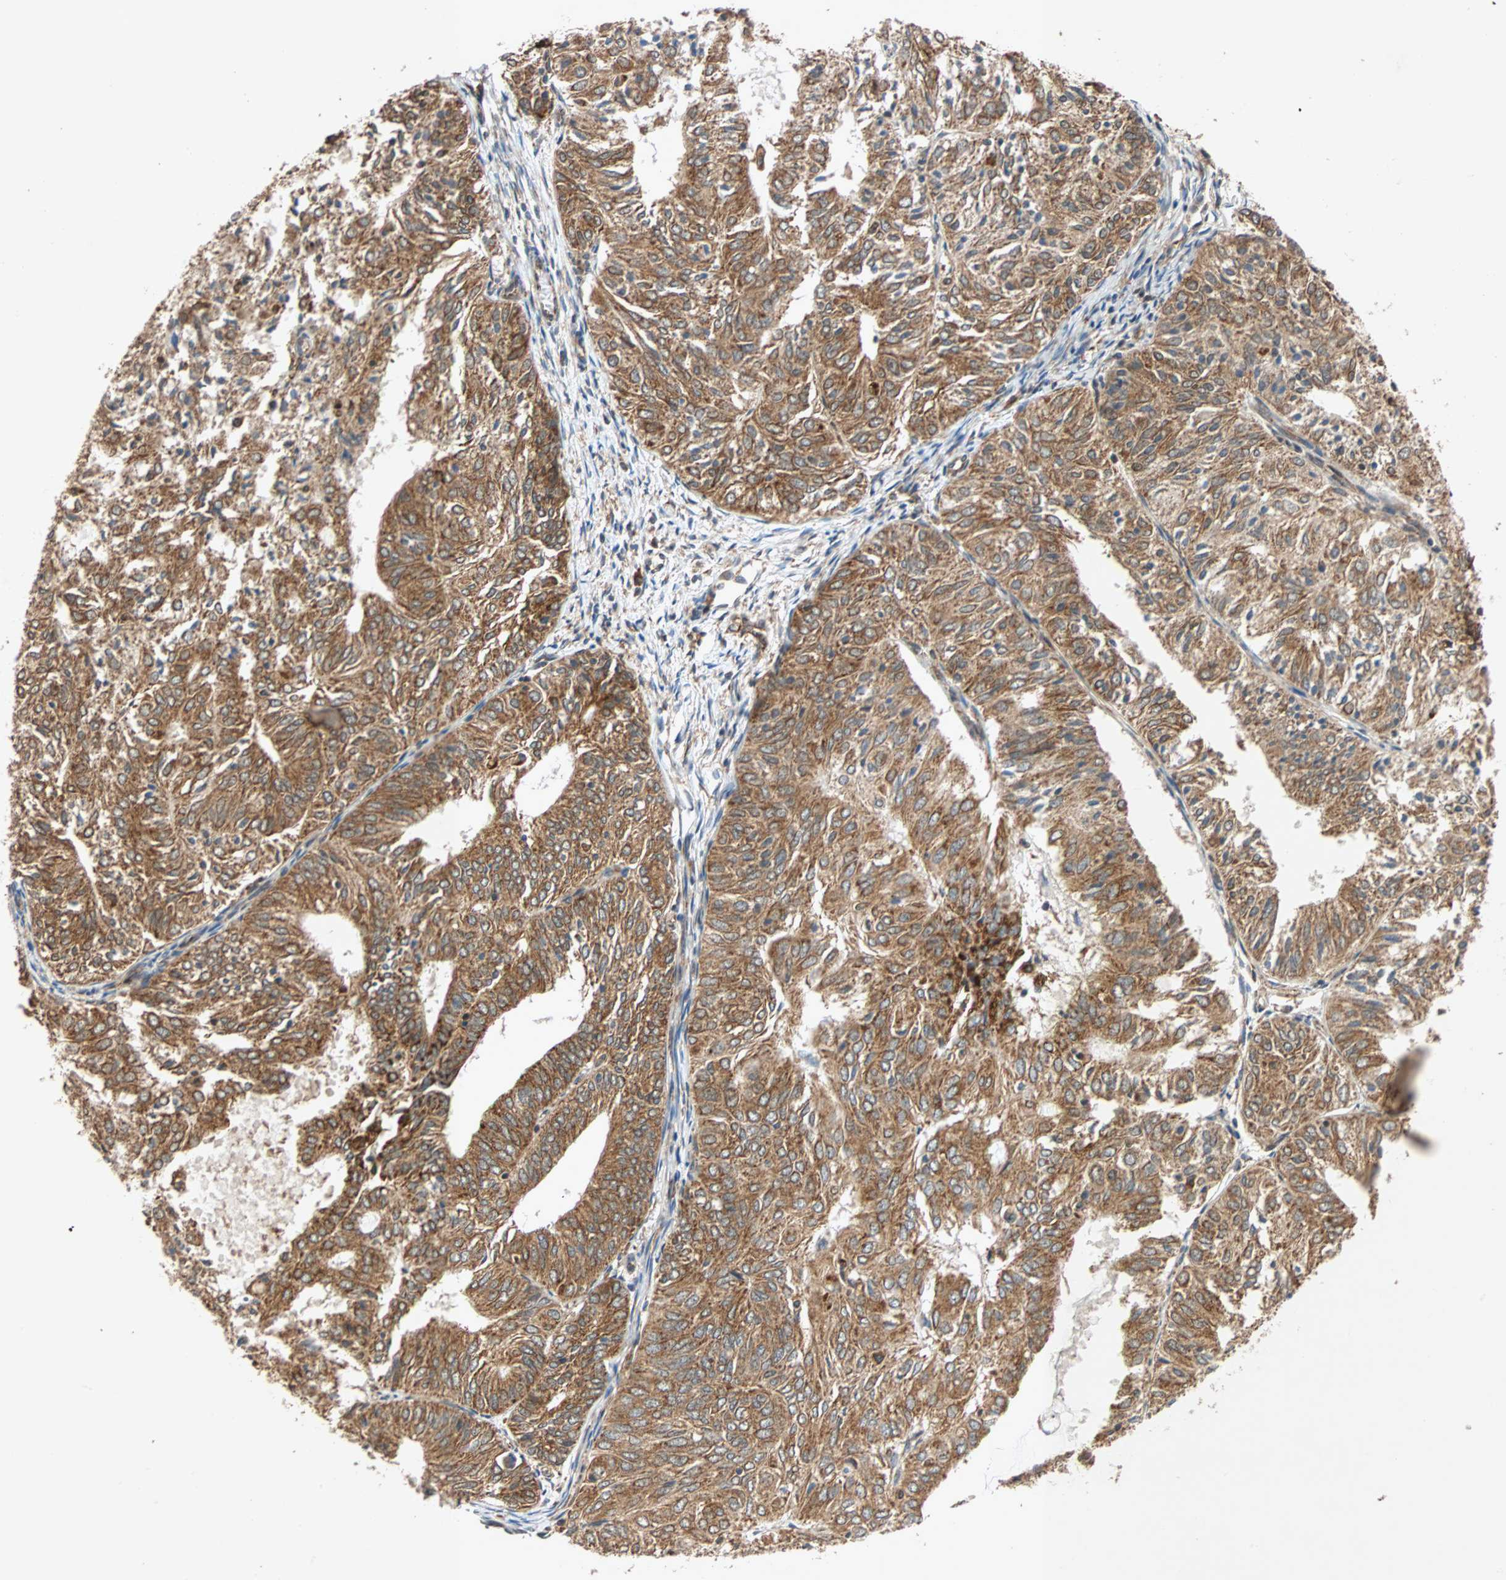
{"staining": {"intensity": "moderate", "quantity": ">75%", "location": "cytoplasmic/membranous"}, "tissue": "endometrial cancer", "cell_type": "Tumor cells", "image_type": "cancer", "snomed": [{"axis": "morphology", "description": "Adenocarcinoma, NOS"}, {"axis": "topography", "description": "Uterus"}], "caption": "The immunohistochemical stain labels moderate cytoplasmic/membranous positivity in tumor cells of endometrial adenocarcinoma tissue. The protein is shown in brown color, while the nuclei are stained blue.", "gene": "AUP1", "patient": {"sex": "female", "age": 60}}